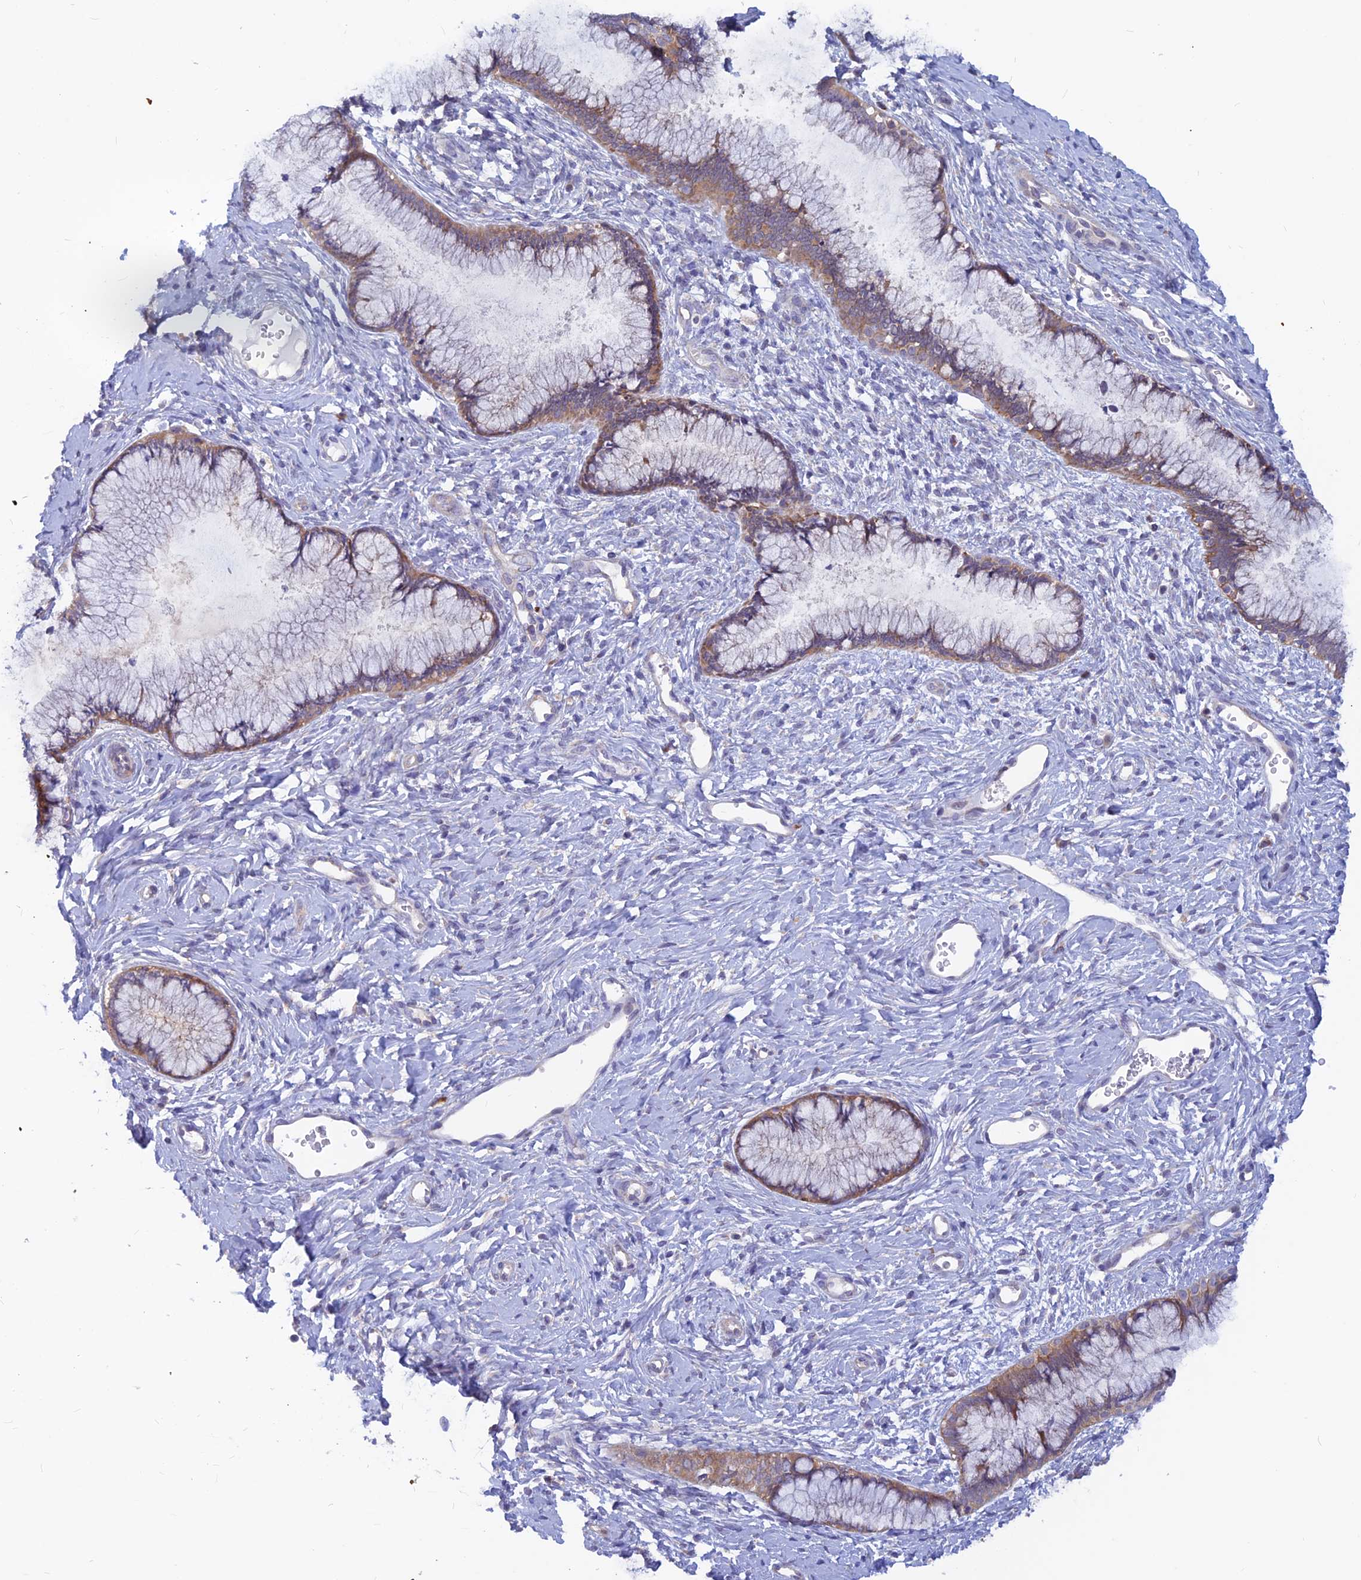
{"staining": {"intensity": "moderate", "quantity": ">75%", "location": "cytoplasmic/membranous"}, "tissue": "cervix", "cell_type": "Glandular cells", "image_type": "normal", "snomed": [{"axis": "morphology", "description": "Normal tissue, NOS"}, {"axis": "topography", "description": "Cervix"}], "caption": "Immunohistochemistry staining of normal cervix, which demonstrates medium levels of moderate cytoplasmic/membranous expression in about >75% of glandular cells indicating moderate cytoplasmic/membranous protein positivity. The staining was performed using DAB (brown) for protein detection and nuclei were counterstained in hematoxylin (blue).", "gene": "DNAJC16", "patient": {"sex": "female", "age": 42}}